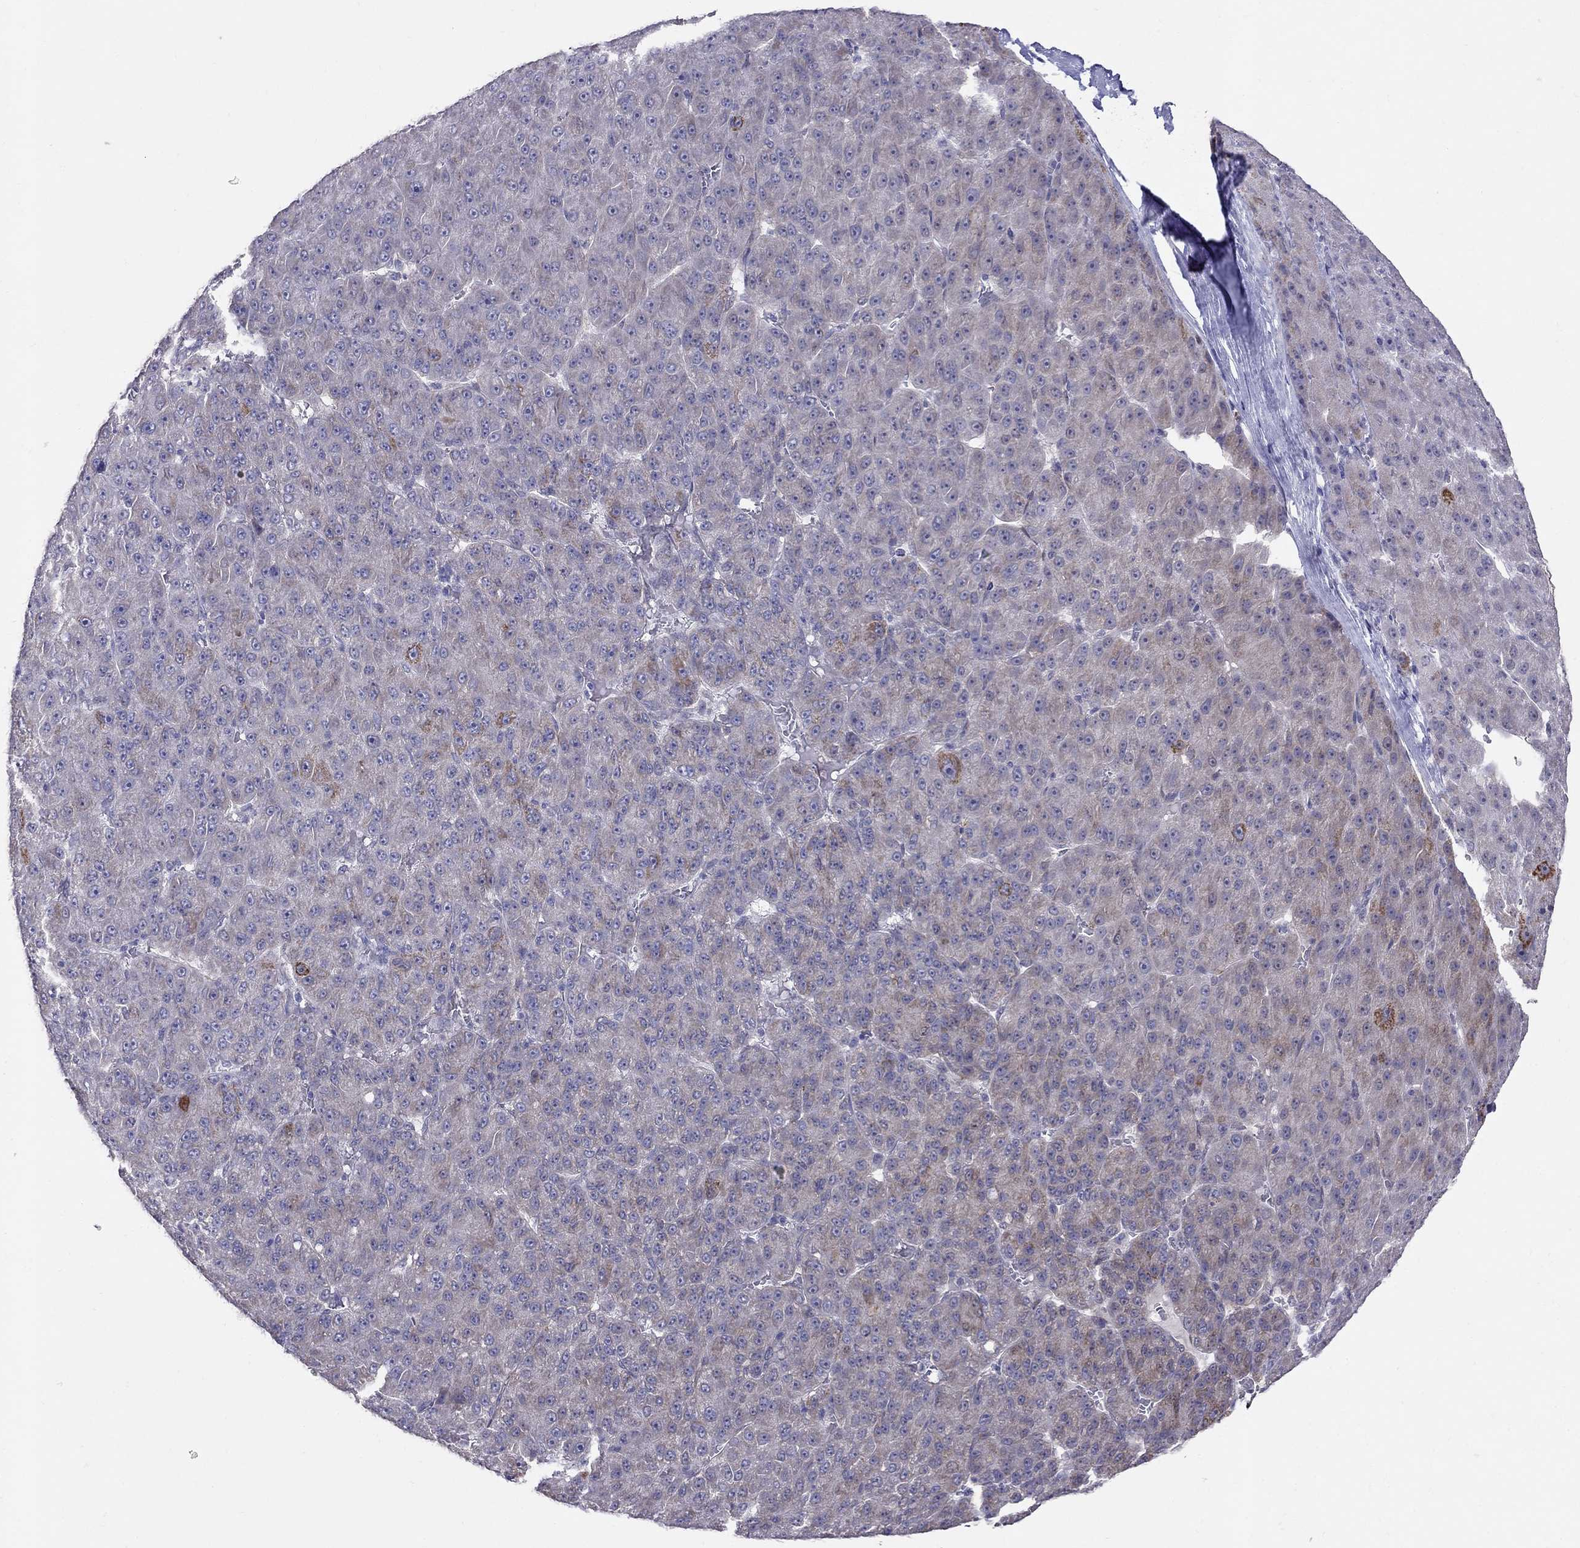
{"staining": {"intensity": "negative", "quantity": "none", "location": "none"}, "tissue": "liver cancer", "cell_type": "Tumor cells", "image_type": "cancer", "snomed": [{"axis": "morphology", "description": "Carcinoma, Hepatocellular, NOS"}, {"axis": "topography", "description": "Liver"}], "caption": "High power microscopy histopathology image of an immunohistochemistry image of liver cancer, revealing no significant positivity in tumor cells.", "gene": "MYO3B", "patient": {"sex": "male", "age": 67}}